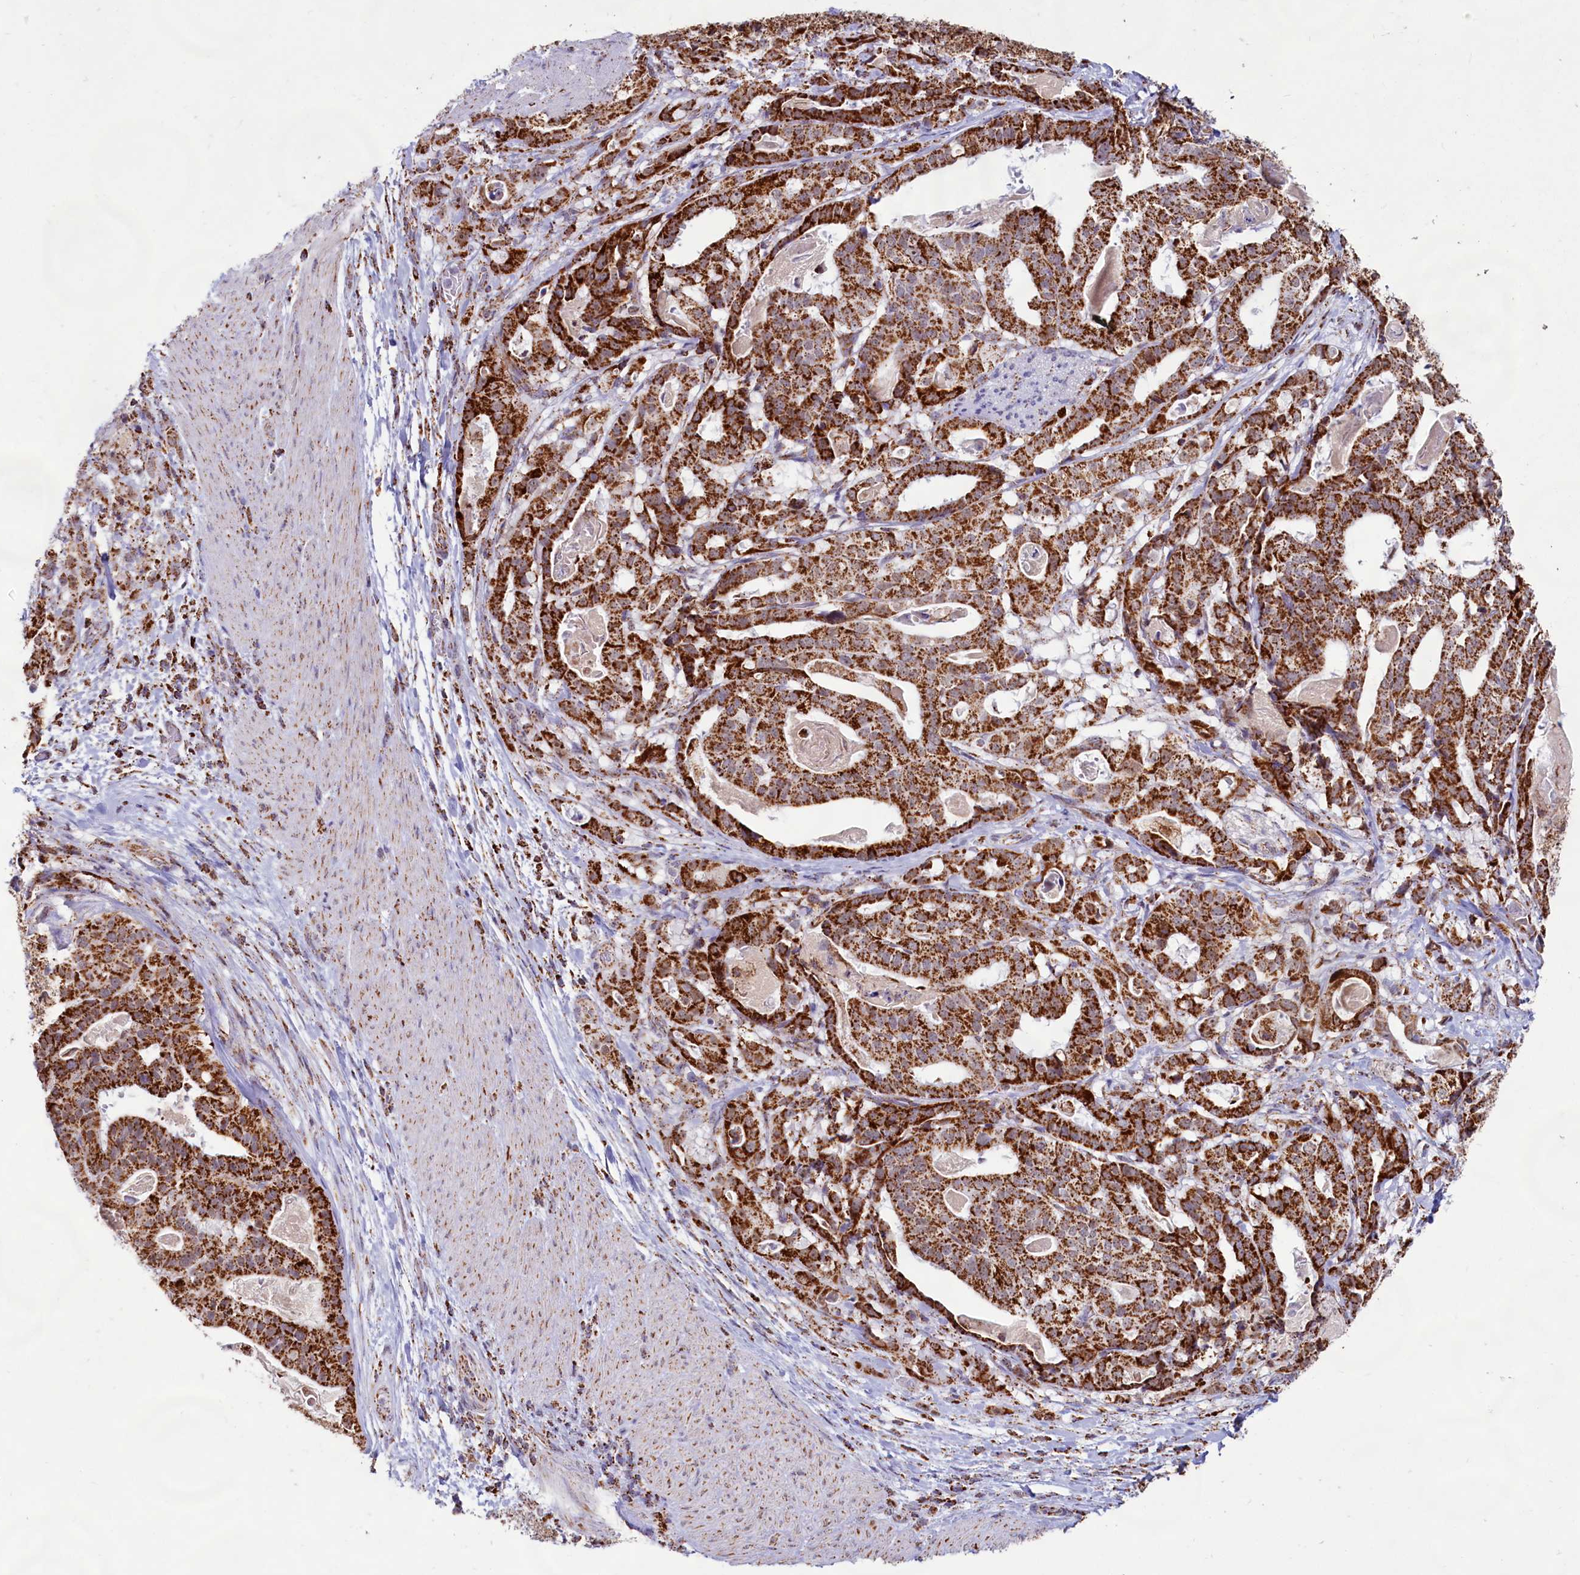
{"staining": {"intensity": "strong", "quantity": ">75%", "location": "cytoplasmic/membranous"}, "tissue": "stomach cancer", "cell_type": "Tumor cells", "image_type": "cancer", "snomed": [{"axis": "morphology", "description": "Adenocarcinoma, NOS"}, {"axis": "topography", "description": "Stomach"}], "caption": "Tumor cells display high levels of strong cytoplasmic/membranous staining in approximately >75% of cells in human adenocarcinoma (stomach).", "gene": "C1D", "patient": {"sex": "male", "age": 48}}